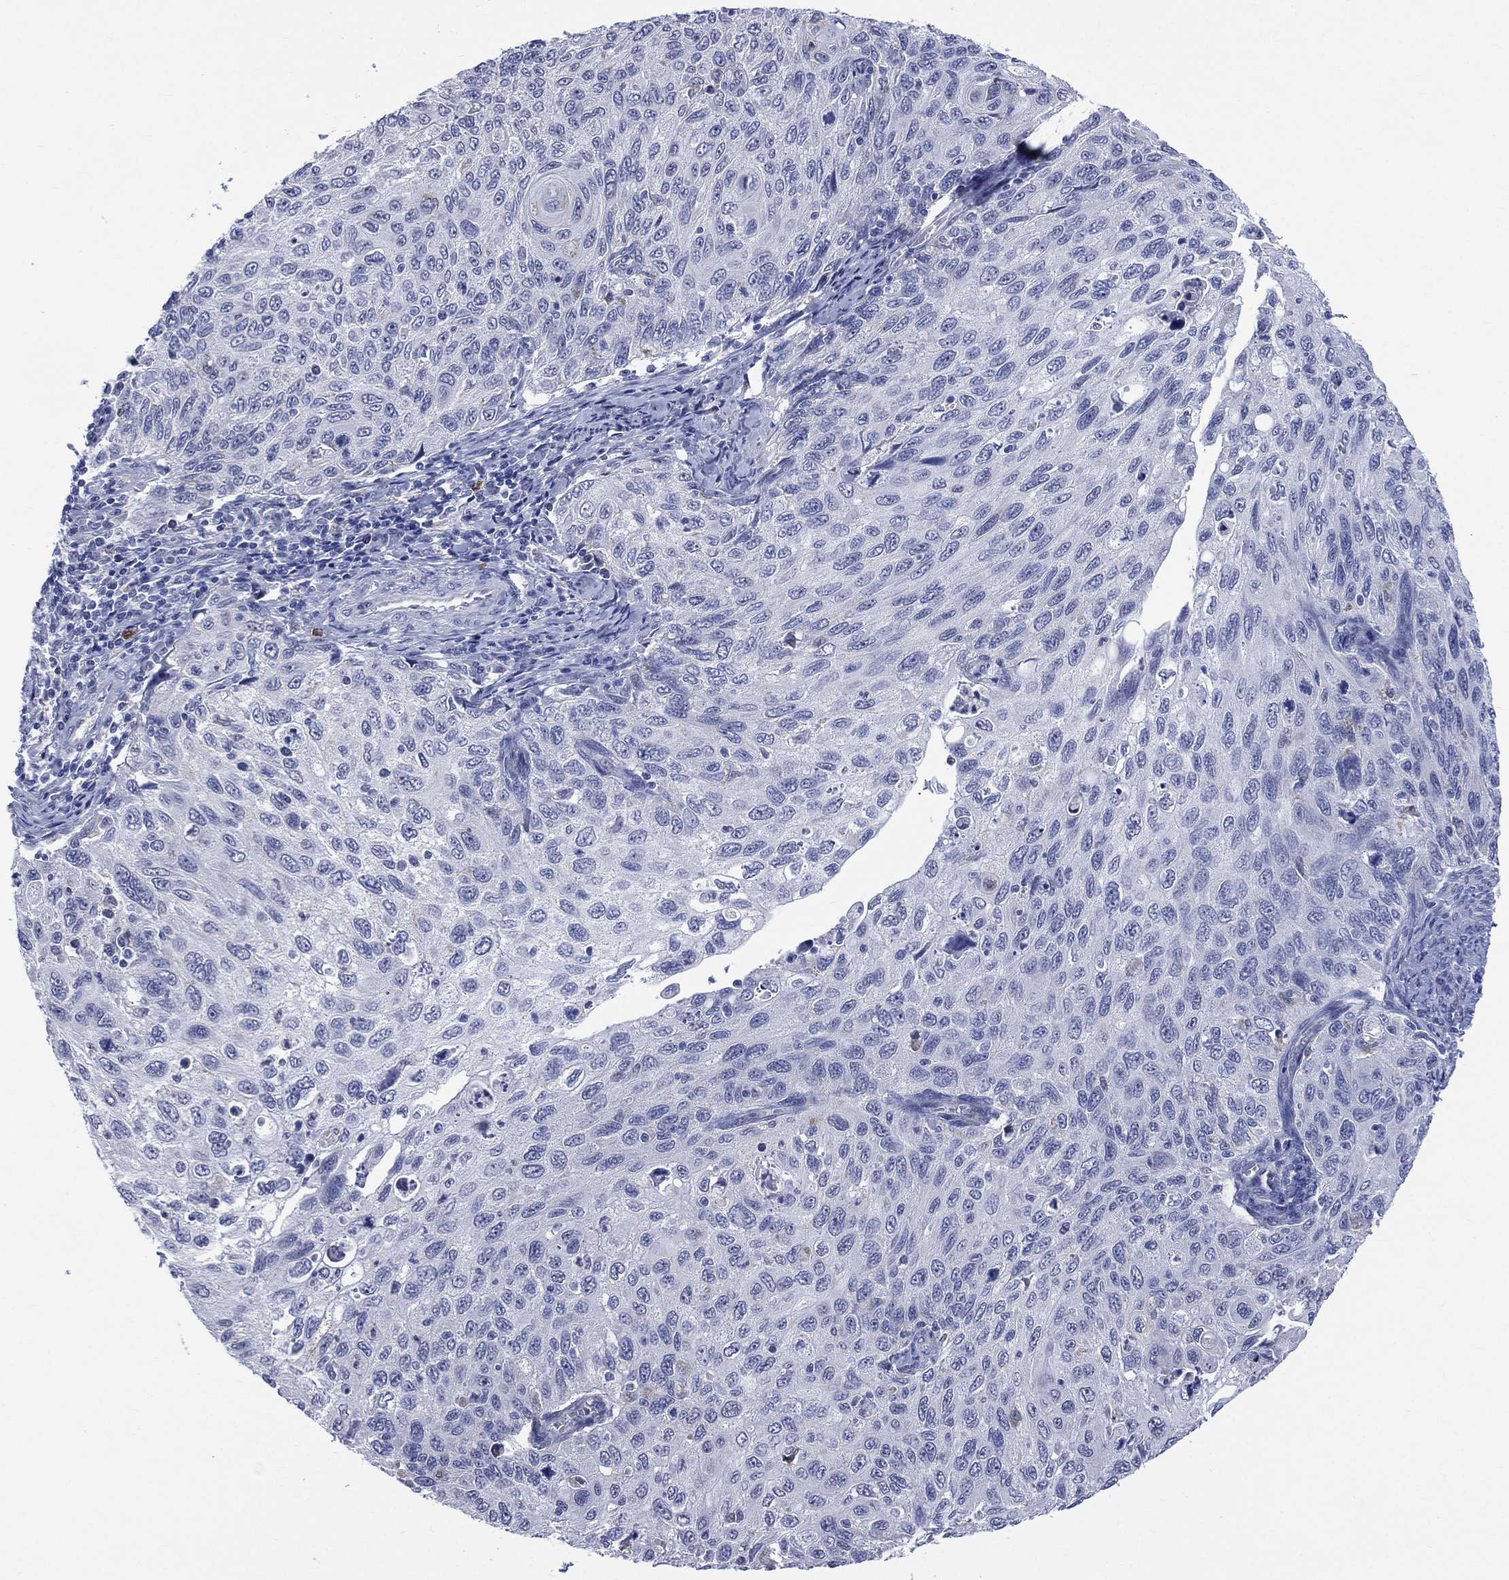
{"staining": {"intensity": "negative", "quantity": "none", "location": "none"}, "tissue": "cervical cancer", "cell_type": "Tumor cells", "image_type": "cancer", "snomed": [{"axis": "morphology", "description": "Squamous cell carcinoma, NOS"}, {"axis": "topography", "description": "Cervix"}], "caption": "A high-resolution histopathology image shows immunohistochemistry (IHC) staining of cervical cancer, which demonstrates no significant staining in tumor cells.", "gene": "AKAP3", "patient": {"sex": "female", "age": 70}}